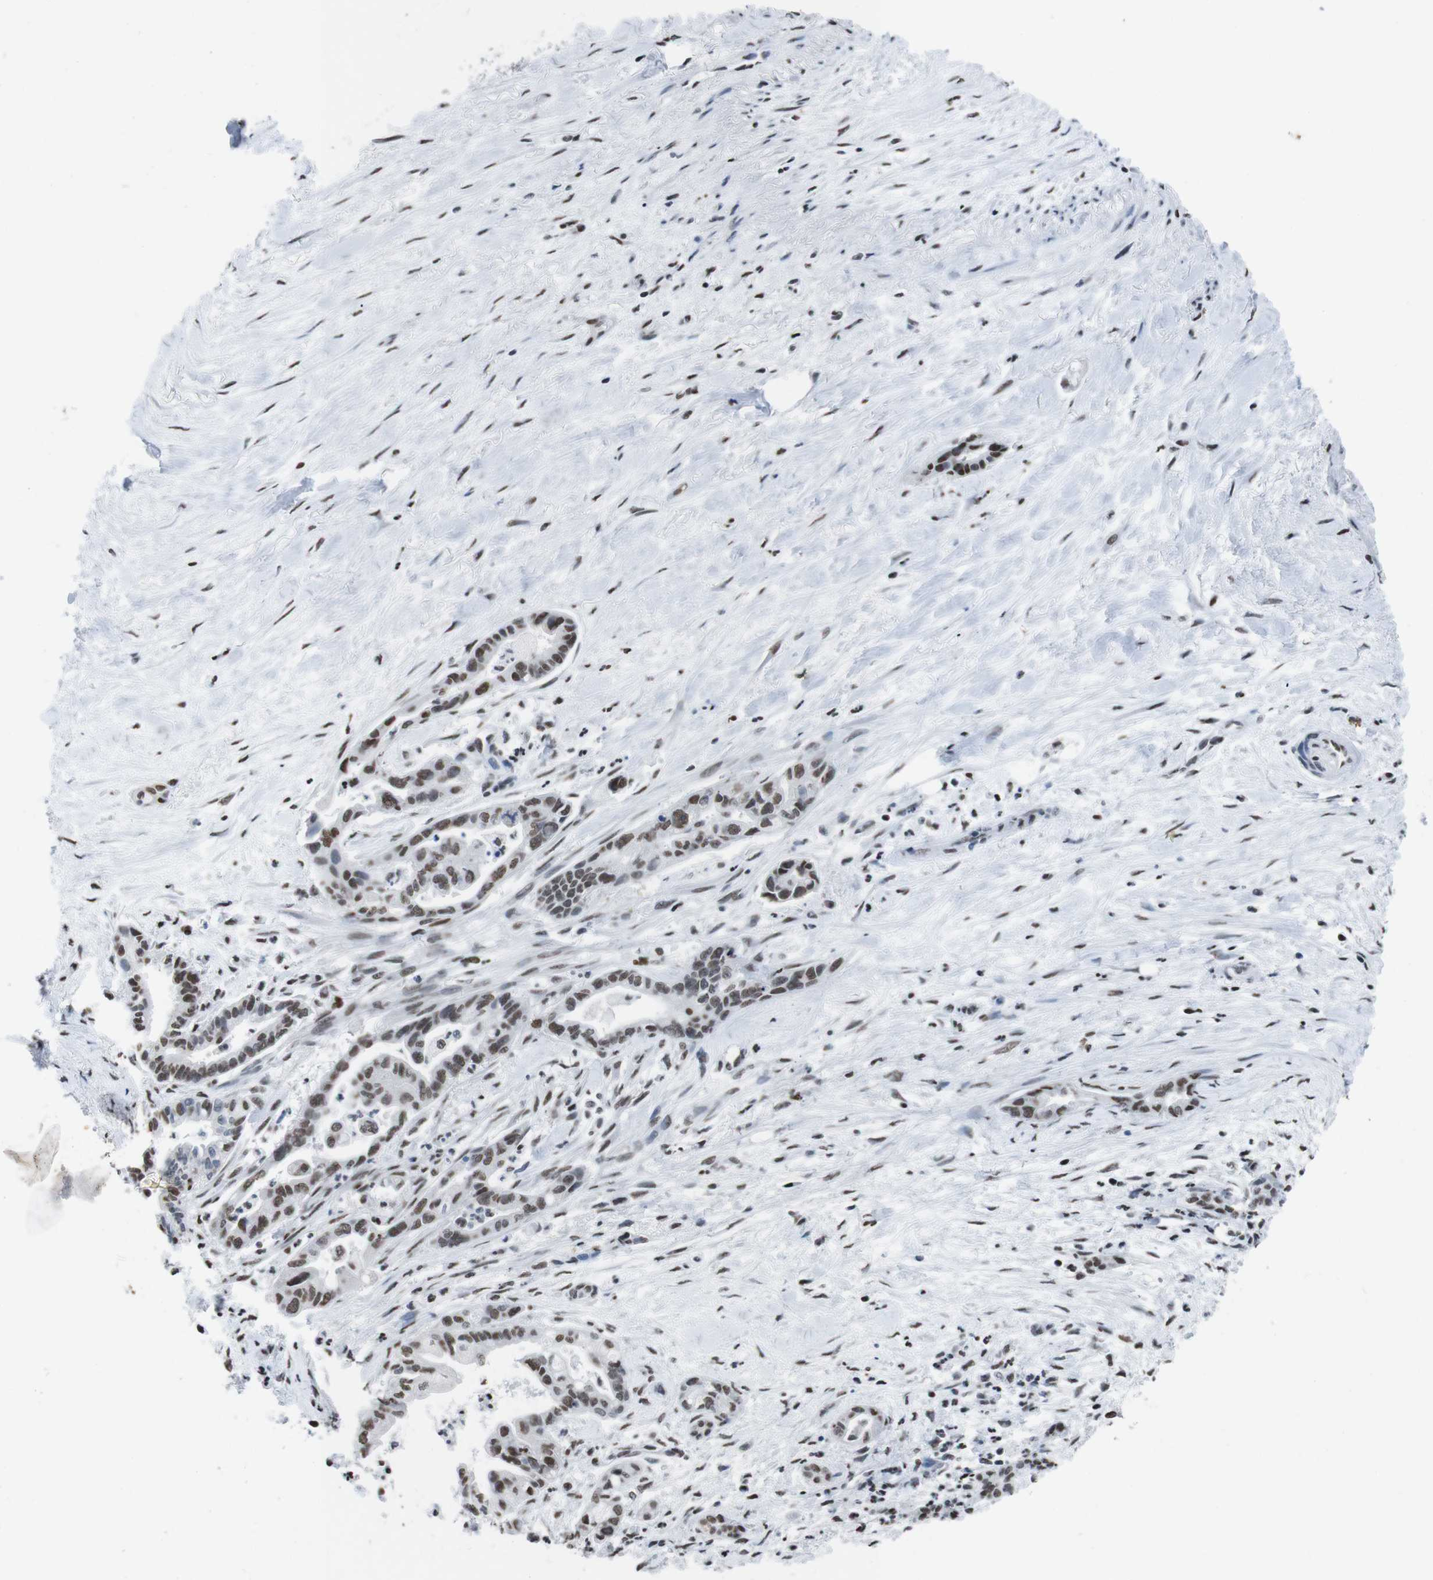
{"staining": {"intensity": "weak", "quantity": ">75%", "location": "nuclear"}, "tissue": "pancreatic cancer", "cell_type": "Tumor cells", "image_type": "cancer", "snomed": [{"axis": "morphology", "description": "Adenocarcinoma, NOS"}, {"axis": "topography", "description": "Pancreas"}], "caption": "Pancreatic cancer tissue reveals weak nuclear staining in approximately >75% of tumor cells", "gene": "PIP4P2", "patient": {"sex": "male", "age": 70}}